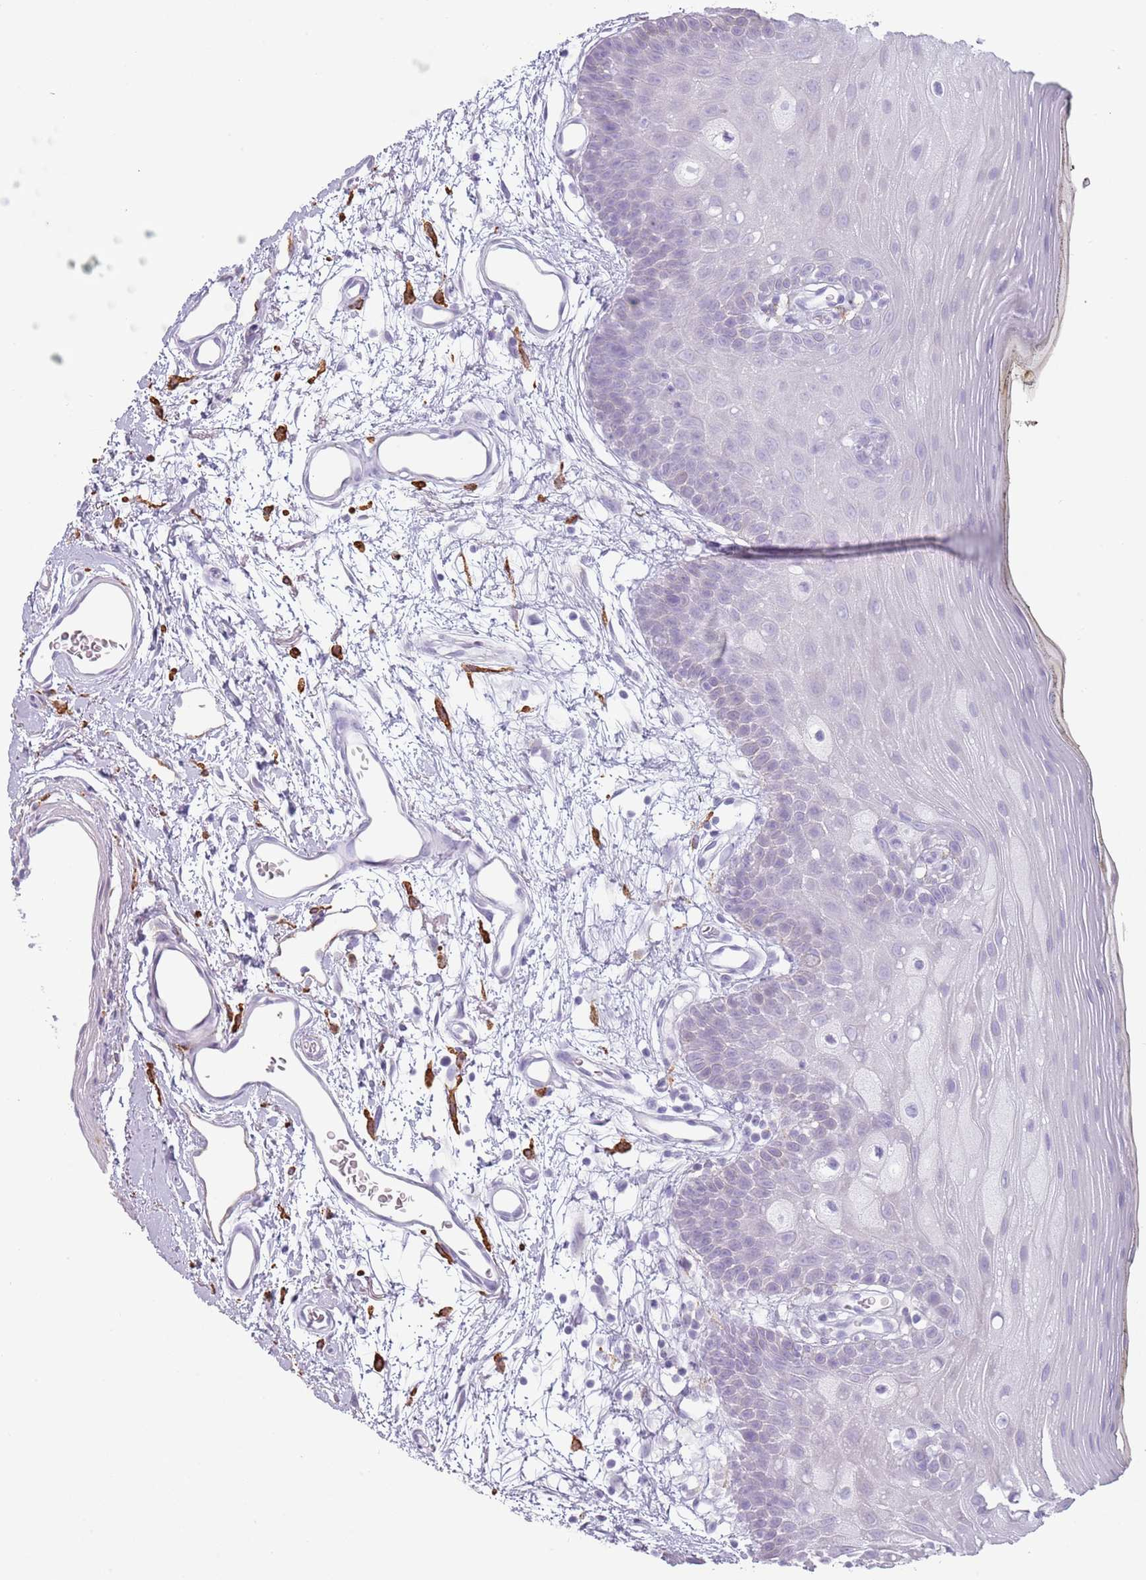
{"staining": {"intensity": "negative", "quantity": "none", "location": "none"}, "tissue": "oral mucosa", "cell_type": "Squamous epithelial cells", "image_type": "normal", "snomed": [{"axis": "morphology", "description": "Normal tissue, NOS"}, {"axis": "topography", "description": "Oral tissue"}, {"axis": "topography", "description": "Tounge, NOS"}], "caption": "Image shows no significant protein staining in squamous epithelial cells of normal oral mucosa. The staining is performed using DAB brown chromogen with nuclei counter-stained in using hematoxylin.", "gene": "COLEC12", "patient": {"sex": "female", "age": 81}}